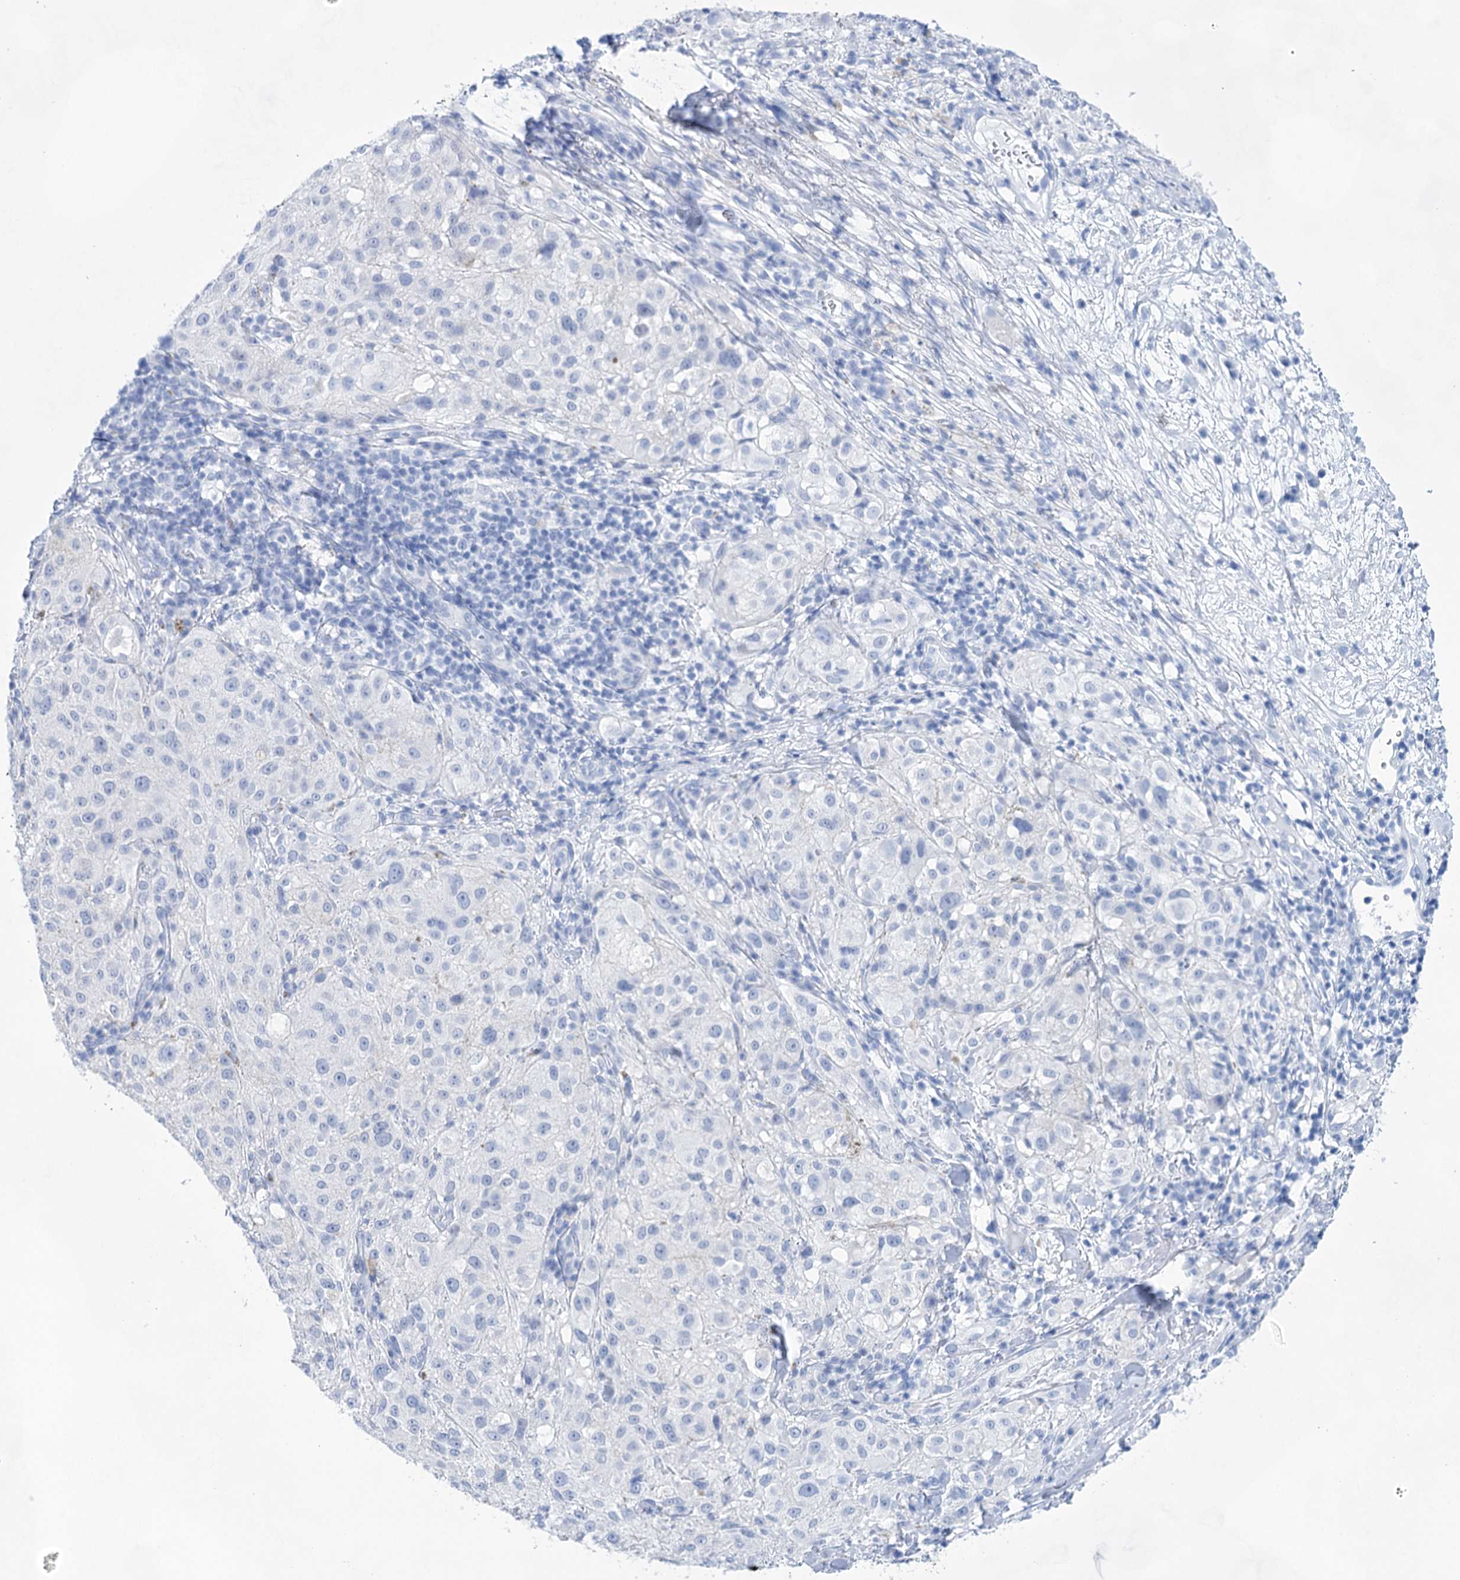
{"staining": {"intensity": "negative", "quantity": "none", "location": "none"}, "tissue": "melanoma", "cell_type": "Tumor cells", "image_type": "cancer", "snomed": [{"axis": "morphology", "description": "Necrosis, NOS"}, {"axis": "morphology", "description": "Malignant melanoma, NOS"}, {"axis": "topography", "description": "Skin"}], "caption": "Immunohistochemistry of human malignant melanoma reveals no expression in tumor cells.", "gene": "LALBA", "patient": {"sex": "female", "age": 87}}